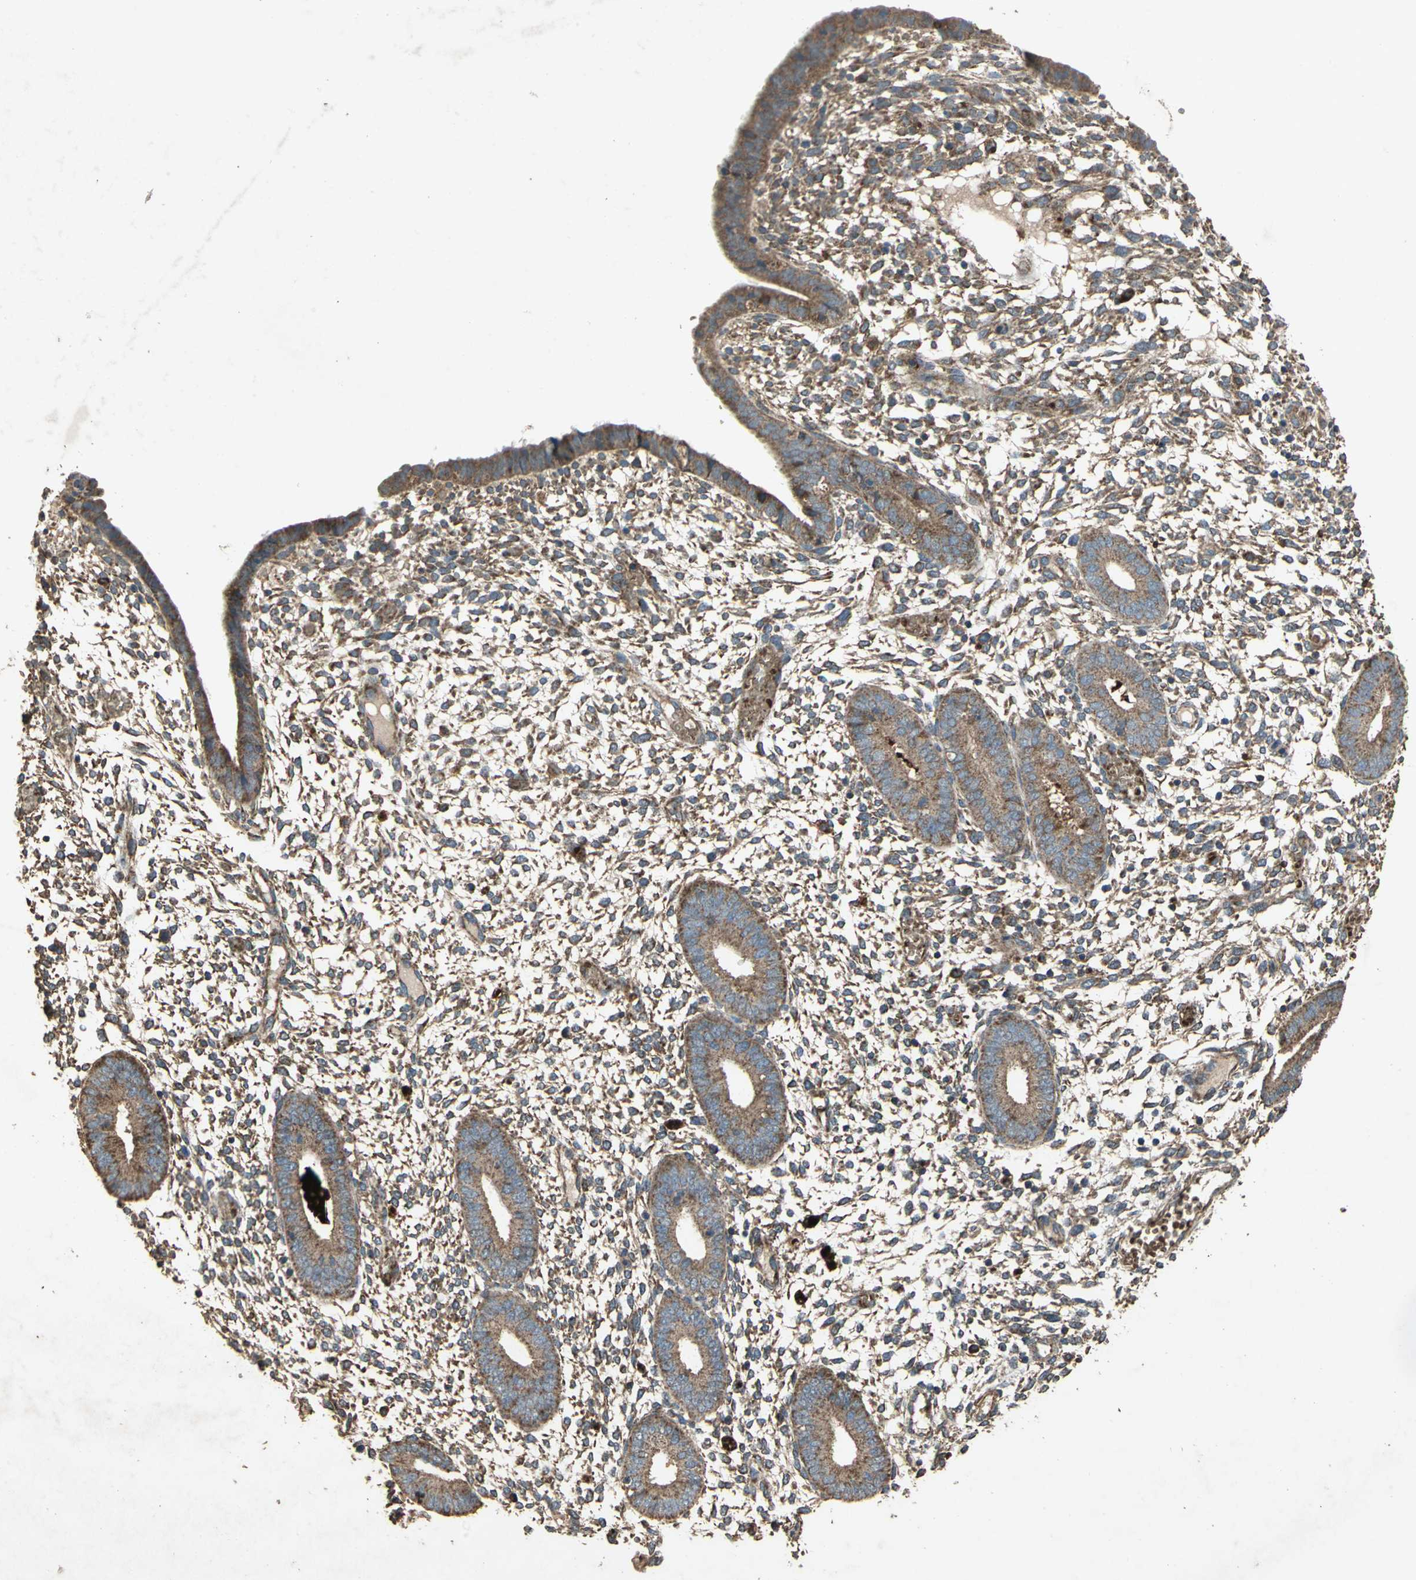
{"staining": {"intensity": "moderate", "quantity": "25%-75%", "location": "cytoplasmic/membranous"}, "tissue": "endometrium", "cell_type": "Cells in endometrial stroma", "image_type": "normal", "snomed": [{"axis": "morphology", "description": "Normal tissue, NOS"}, {"axis": "topography", "description": "Endometrium"}], "caption": "Immunohistochemistry (IHC) staining of normal endometrium, which shows medium levels of moderate cytoplasmic/membranous staining in about 25%-75% of cells in endometrial stroma indicating moderate cytoplasmic/membranous protein staining. The staining was performed using DAB (brown) for protein detection and nuclei were counterstained in hematoxylin (blue).", "gene": "POLRMT", "patient": {"sex": "female", "age": 42}}